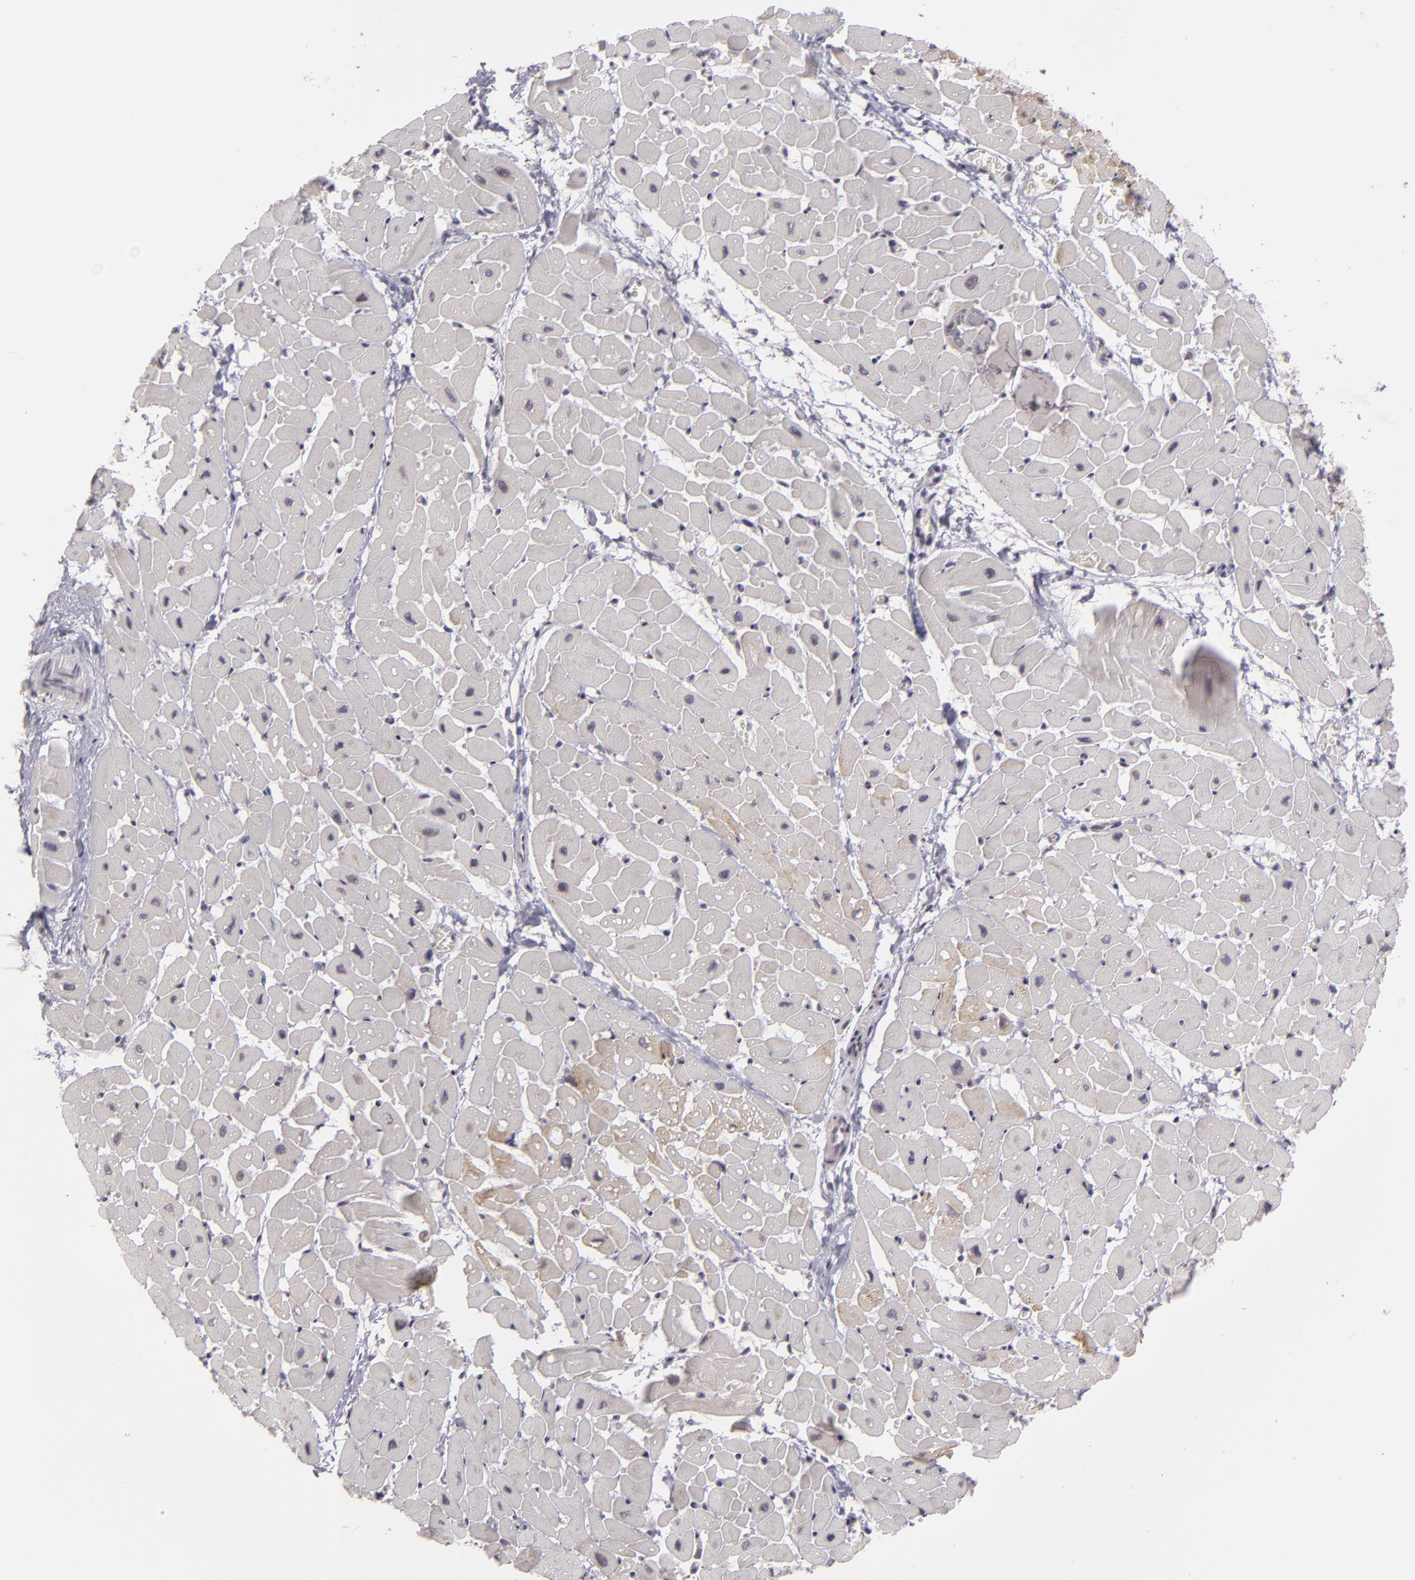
{"staining": {"intensity": "weak", "quantity": "25%-75%", "location": "cytoplasmic/membranous"}, "tissue": "heart muscle", "cell_type": "Cardiomyocytes", "image_type": "normal", "snomed": [{"axis": "morphology", "description": "Normal tissue, NOS"}, {"axis": "topography", "description": "Heart"}], "caption": "IHC micrograph of unremarkable heart muscle: heart muscle stained using IHC shows low levels of weak protein expression localized specifically in the cytoplasmic/membranous of cardiomyocytes, appearing as a cytoplasmic/membranous brown color.", "gene": "ZNF205", "patient": {"sex": "male", "age": 45}}